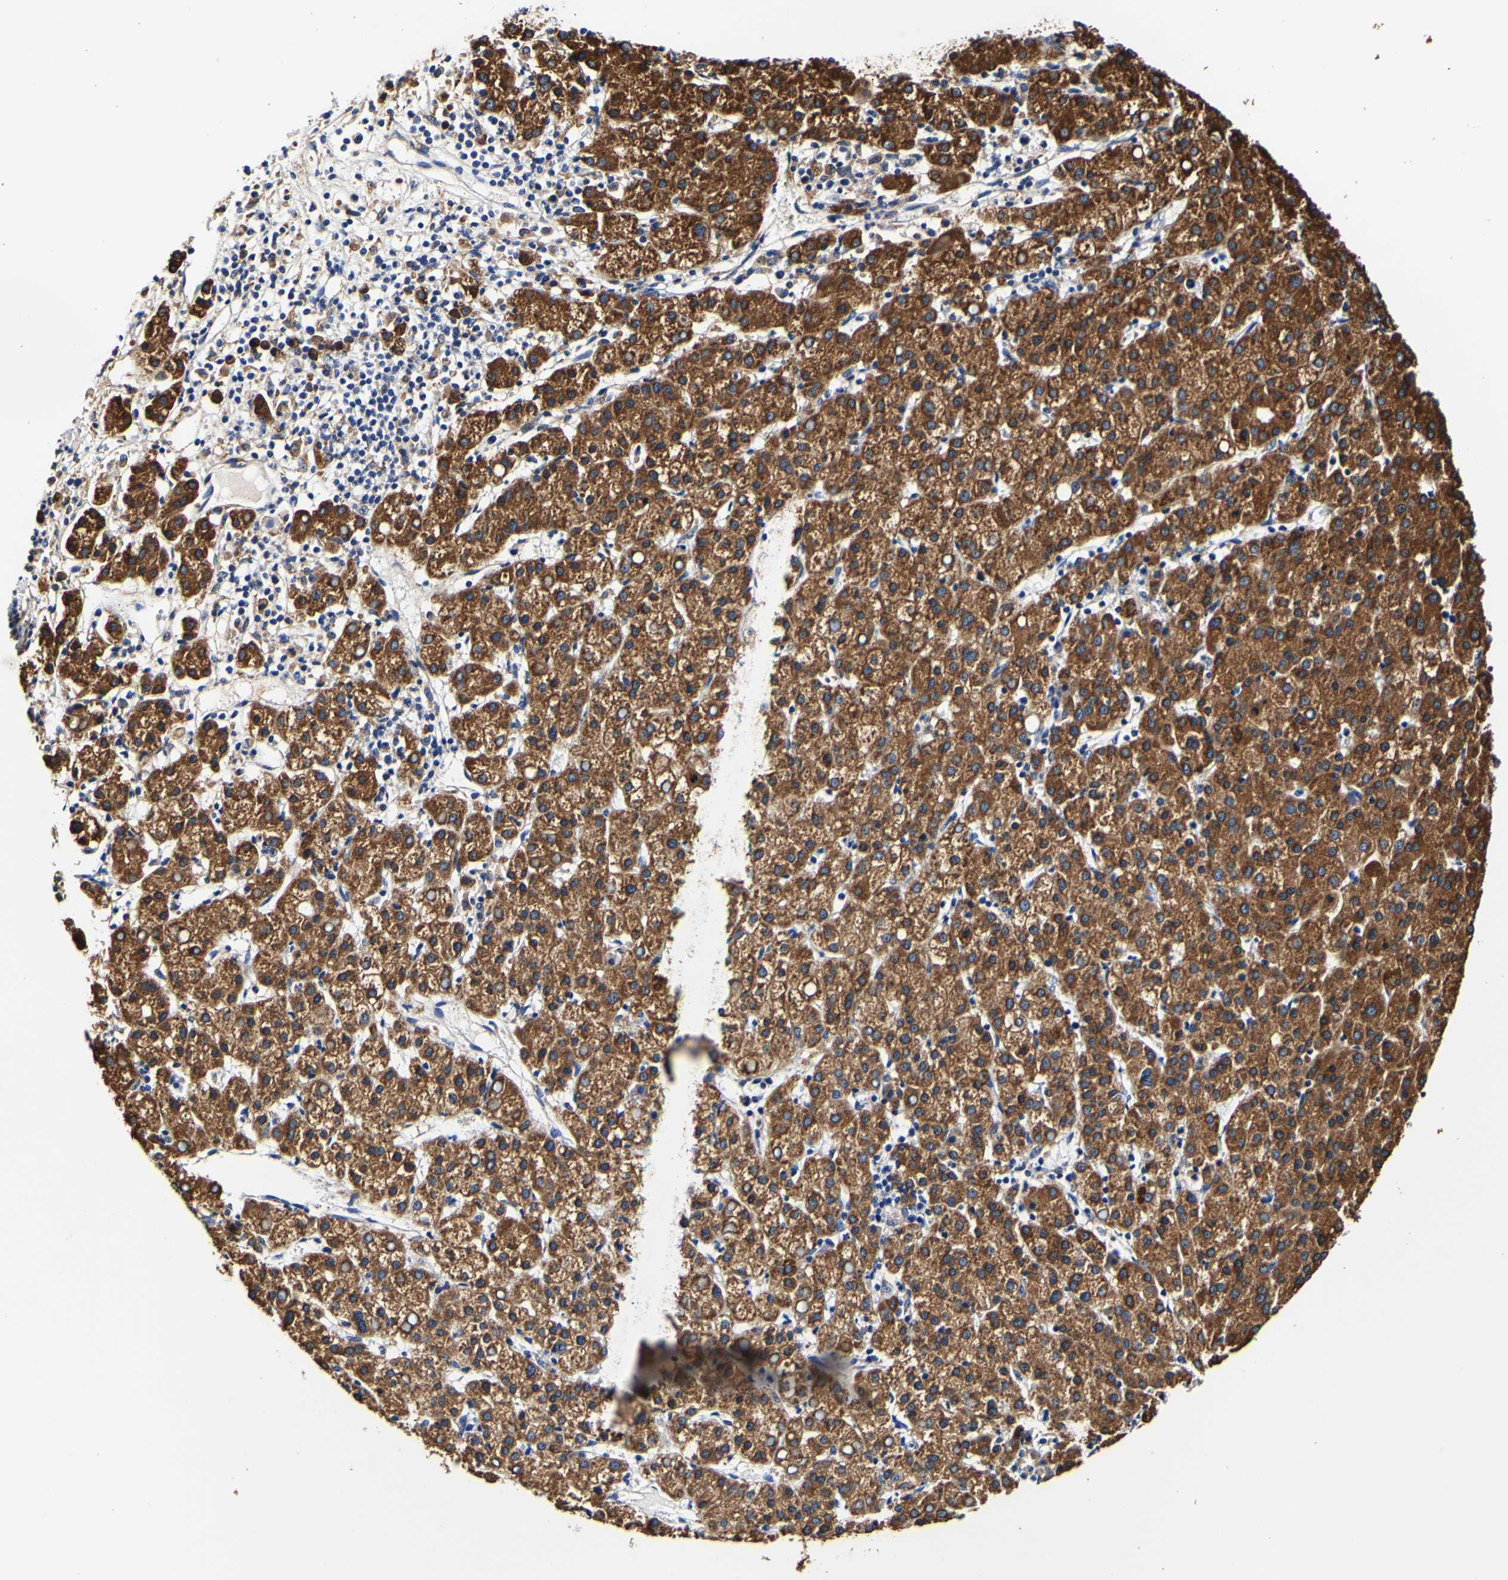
{"staining": {"intensity": "strong", "quantity": ">75%", "location": "cytoplasmic/membranous"}, "tissue": "liver cancer", "cell_type": "Tumor cells", "image_type": "cancer", "snomed": [{"axis": "morphology", "description": "Carcinoma, Hepatocellular, NOS"}, {"axis": "topography", "description": "Liver"}], "caption": "A photomicrograph of liver cancer (hepatocellular carcinoma) stained for a protein reveals strong cytoplasmic/membranous brown staining in tumor cells. (DAB (3,3'-diaminobenzidine) IHC, brown staining for protein, blue staining for nuclei).", "gene": "P4HB", "patient": {"sex": "female", "age": 58}}